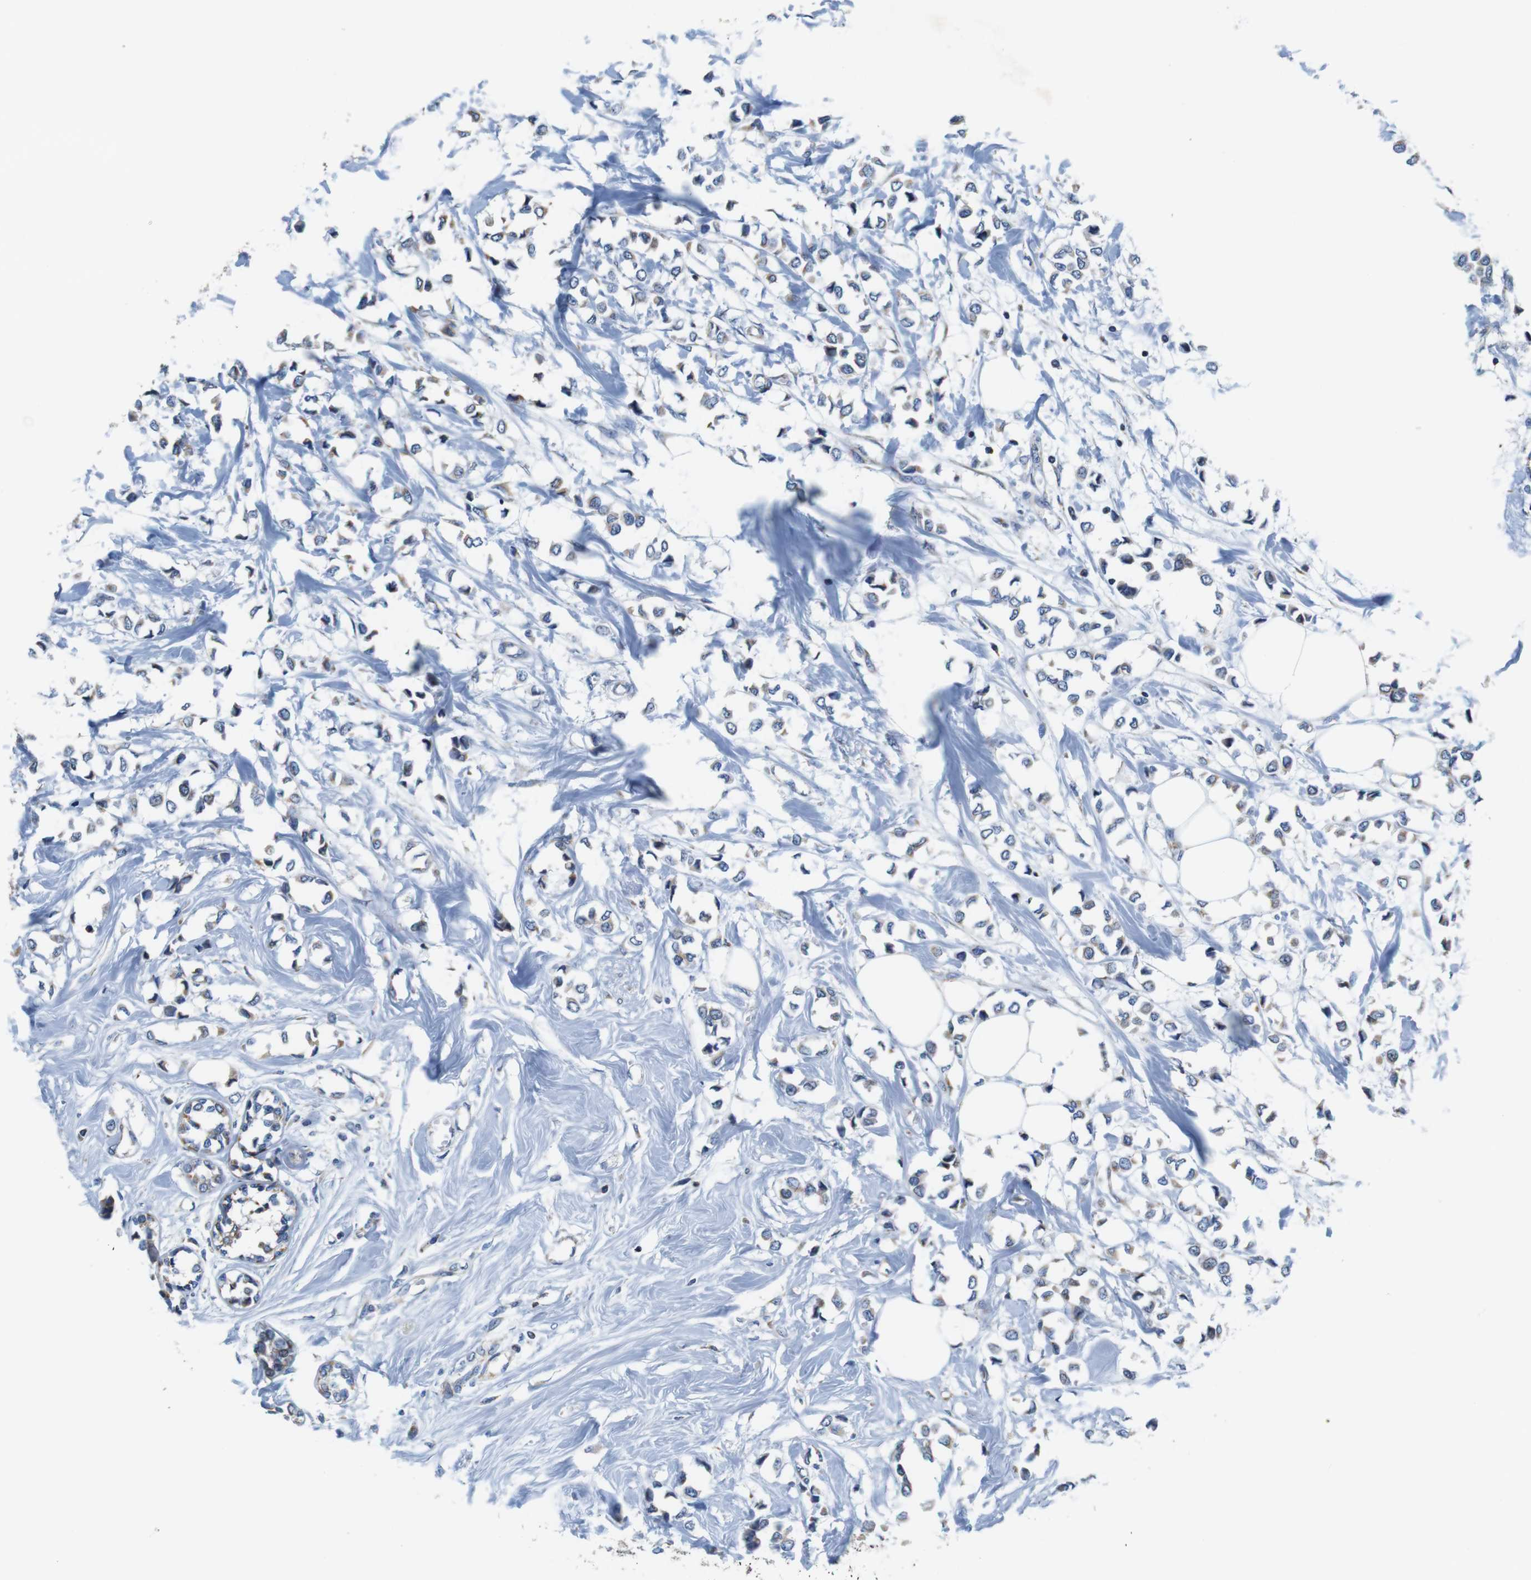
{"staining": {"intensity": "negative", "quantity": "none", "location": "none"}, "tissue": "breast cancer", "cell_type": "Tumor cells", "image_type": "cancer", "snomed": [{"axis": "morphology", "description": "Lobular carcinoma"}, {"axis": "topography", "description": "Breast"}], "caption": "This photomicrograph is of lobular carcinoma (breast) stained with immunohistochemistry (IHC) to label a protein in brown with the nuclei are counter-stained blue. There is no expression in tumor cells.", "gene": "LRP4", "patient": {"sex": "female", "age": 51}}